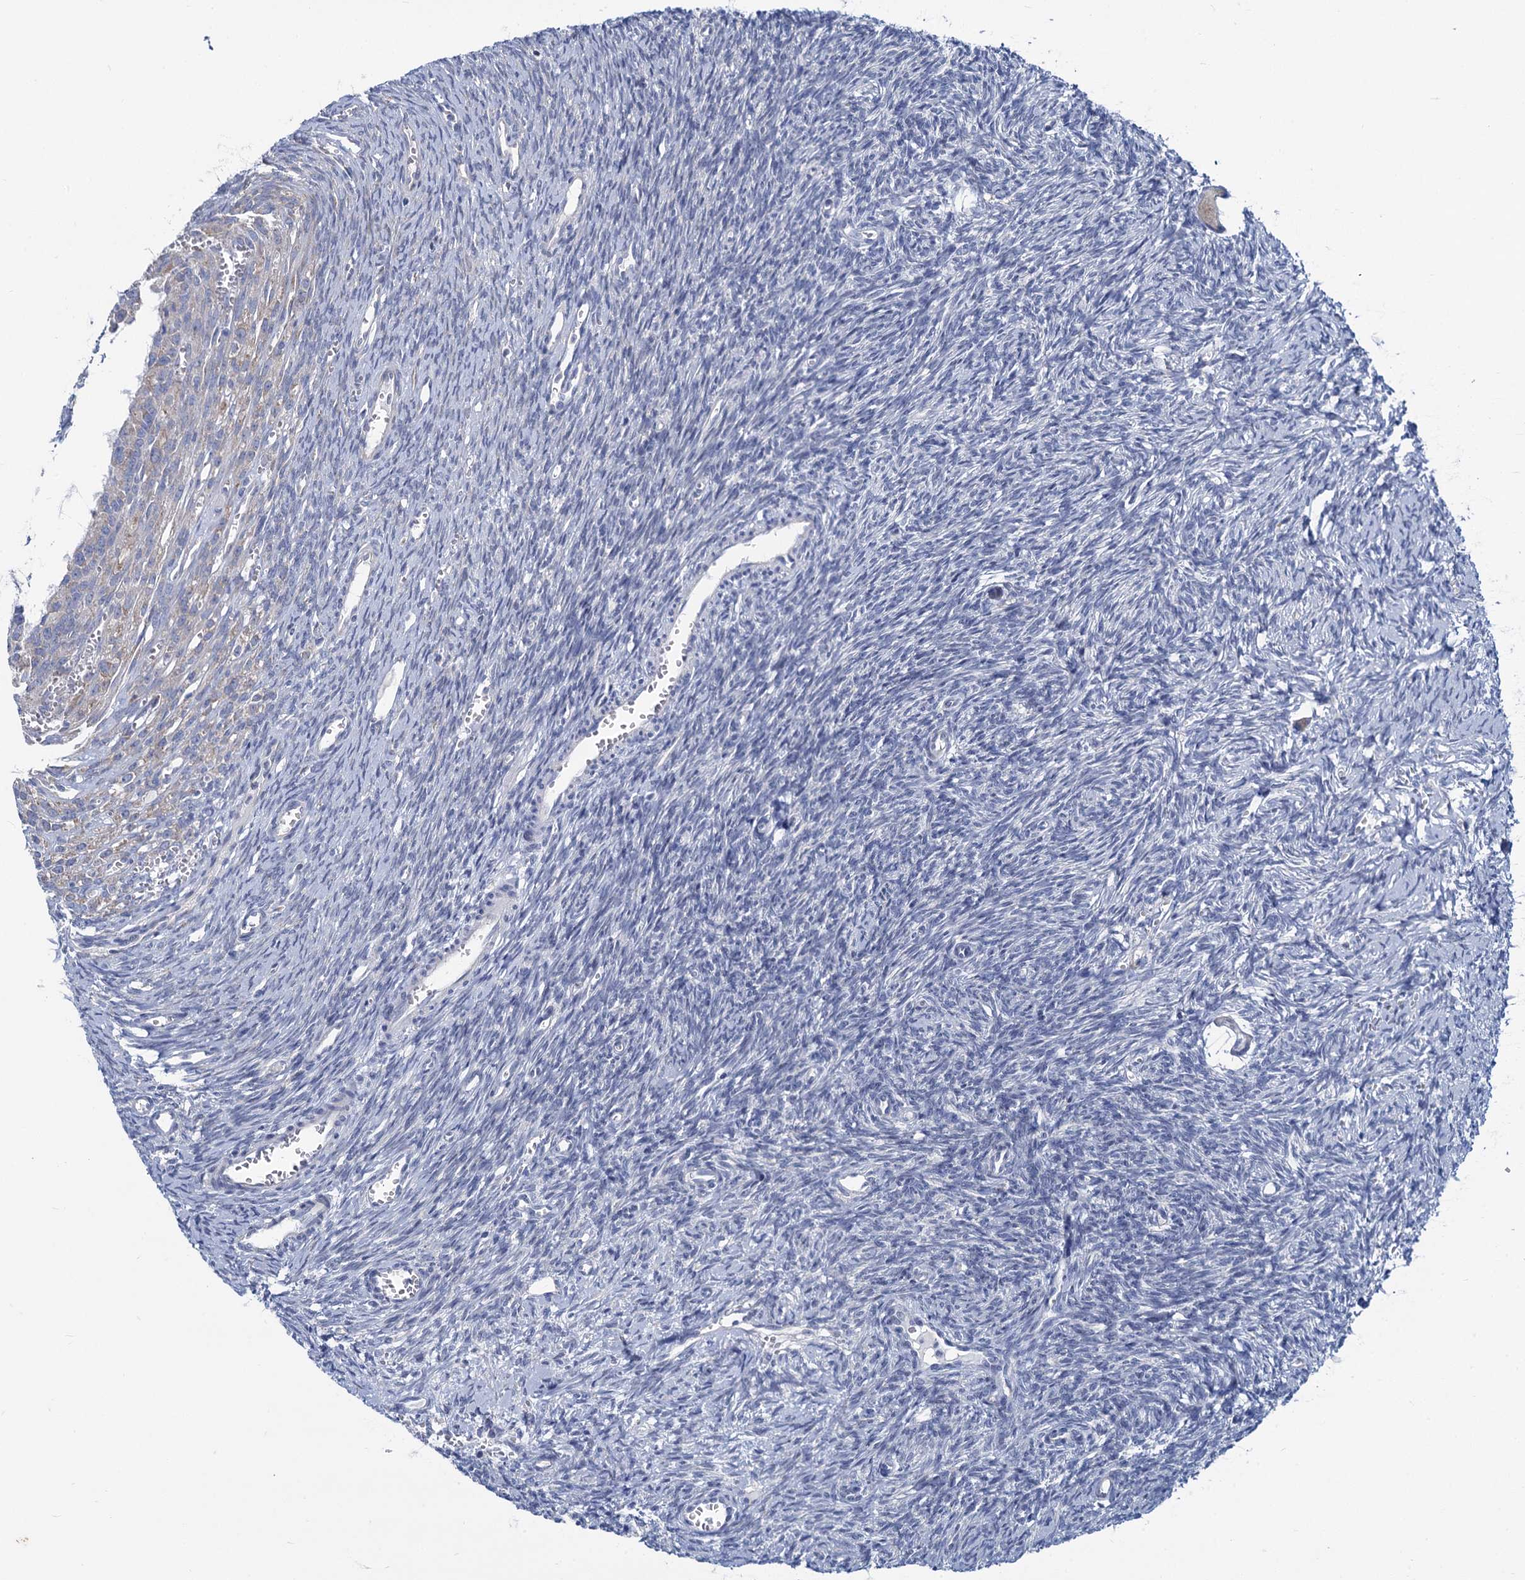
{"staining": {"intensity": "negative", "quantity": "none", "location": "none"}, "tissue": "ovary", "cell_type": "Follicle cells", "image_type": "normal", "snomed": [{"axis": "morphology", "description": "Normal tissue, NOS"}, {"axis": "topography", "description": "Ovary"}], "caption": "IHC of unremarkable ovary displays no expression in follicle cells.", "gene": "PRSS35", "patient": {"sex": "female", "age": 39}}